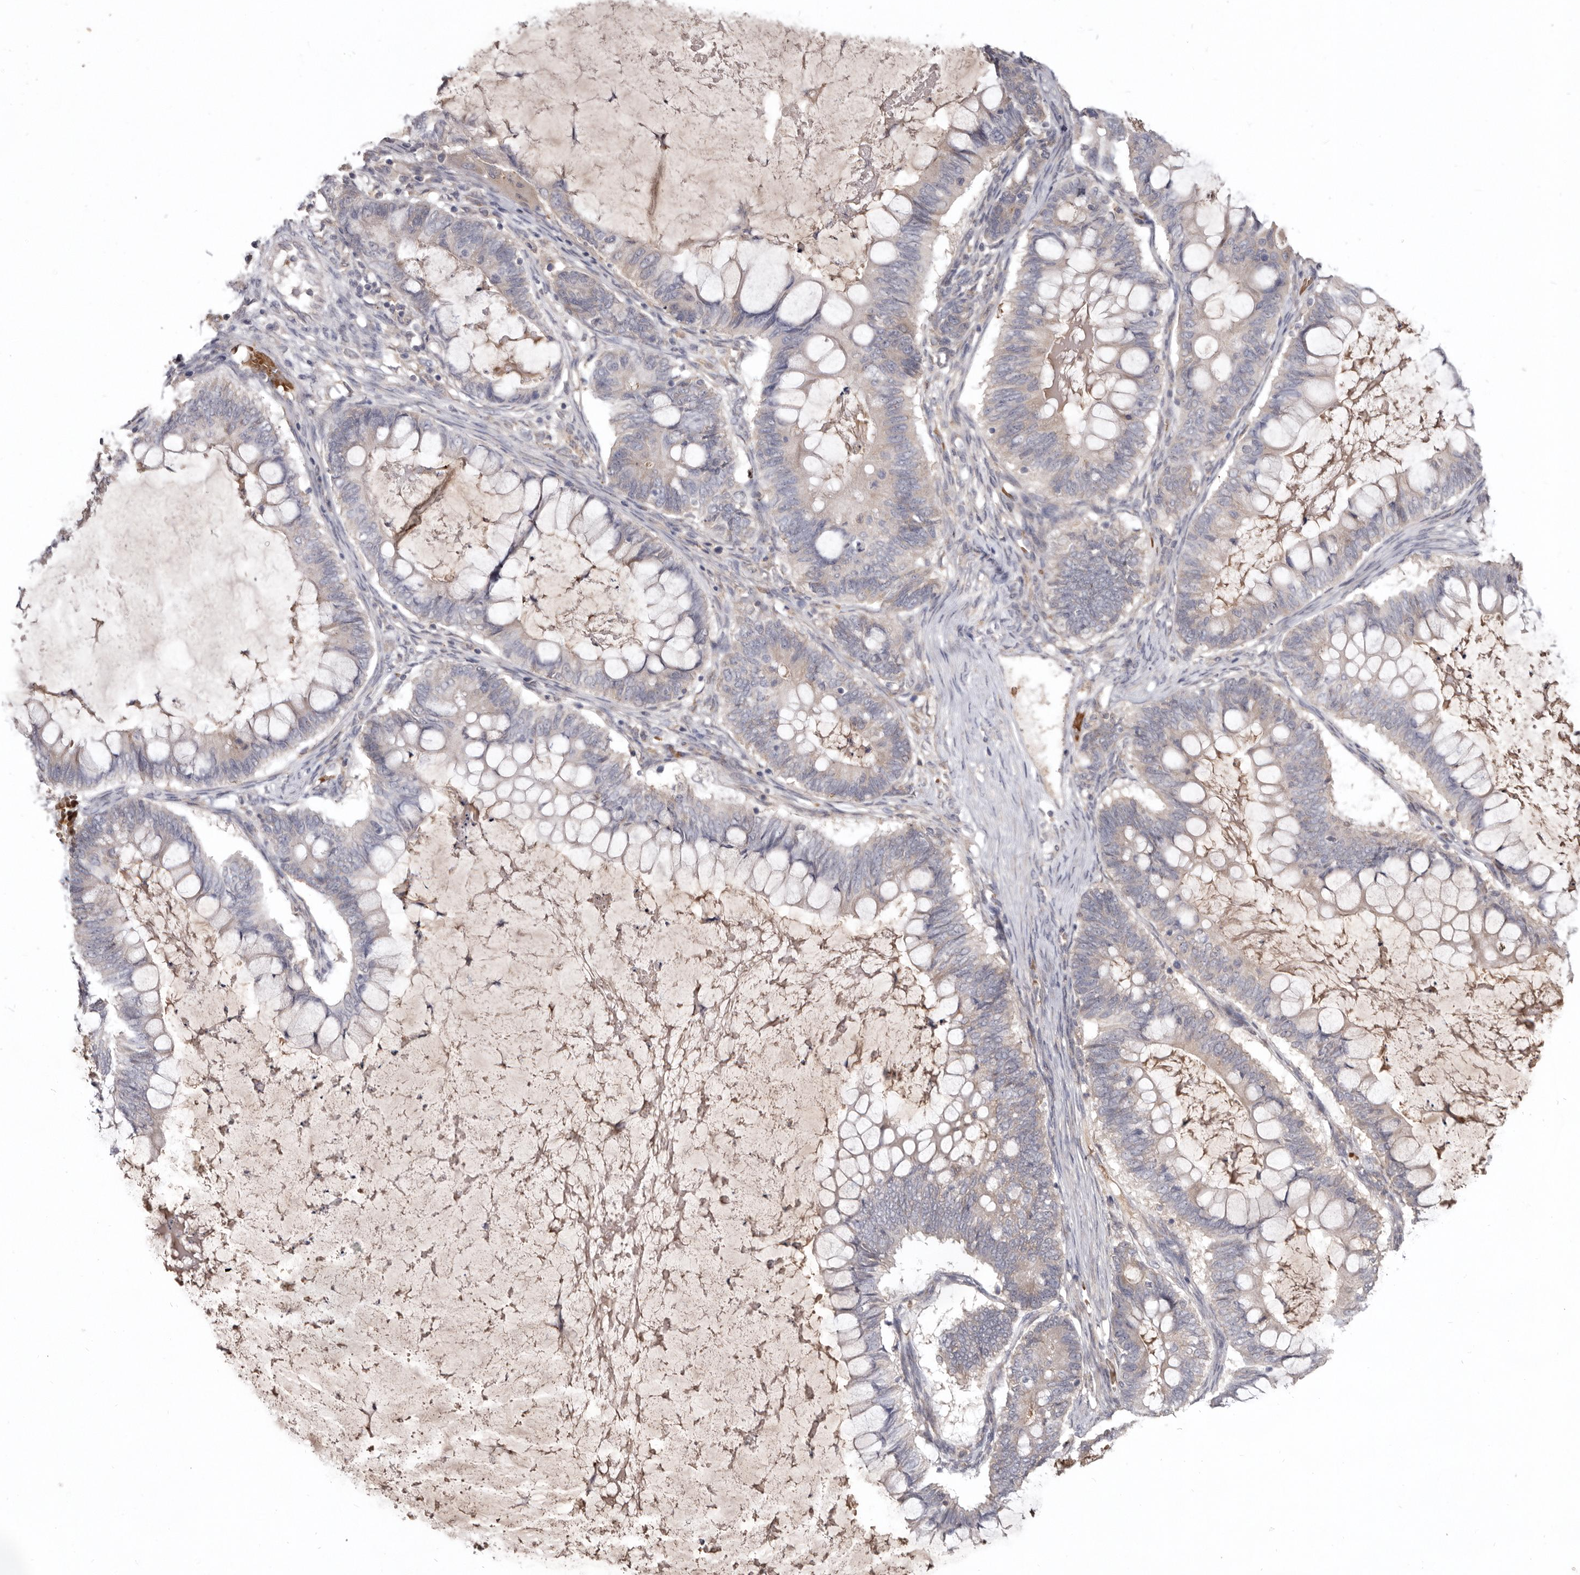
{"staining": {"intensity": "weak", "quantity": "<25%", "location": "cytoplasmic/membranous"}, "tissue": "ovarian cancer", "cell_type": "Tumor cells", "image_type": "cancer", "snomed": [{"axis": "morphology", "description": "Cystadenocarcinoma, mucinous, NOS"}, {"axis": "topography", "description": "Ovary"}], "caption": "The immunohistochemistry photomicrograph has no significant expression in tumor cells of ovarian cancer tissue. Brightfield microscopy of immunohistochemistry (IHC) stained with DAB (brown) and hematoxylin (blue), captured at high magnification.", "gene": "NENF", "patient": {"sex": "female", "age": 61}}